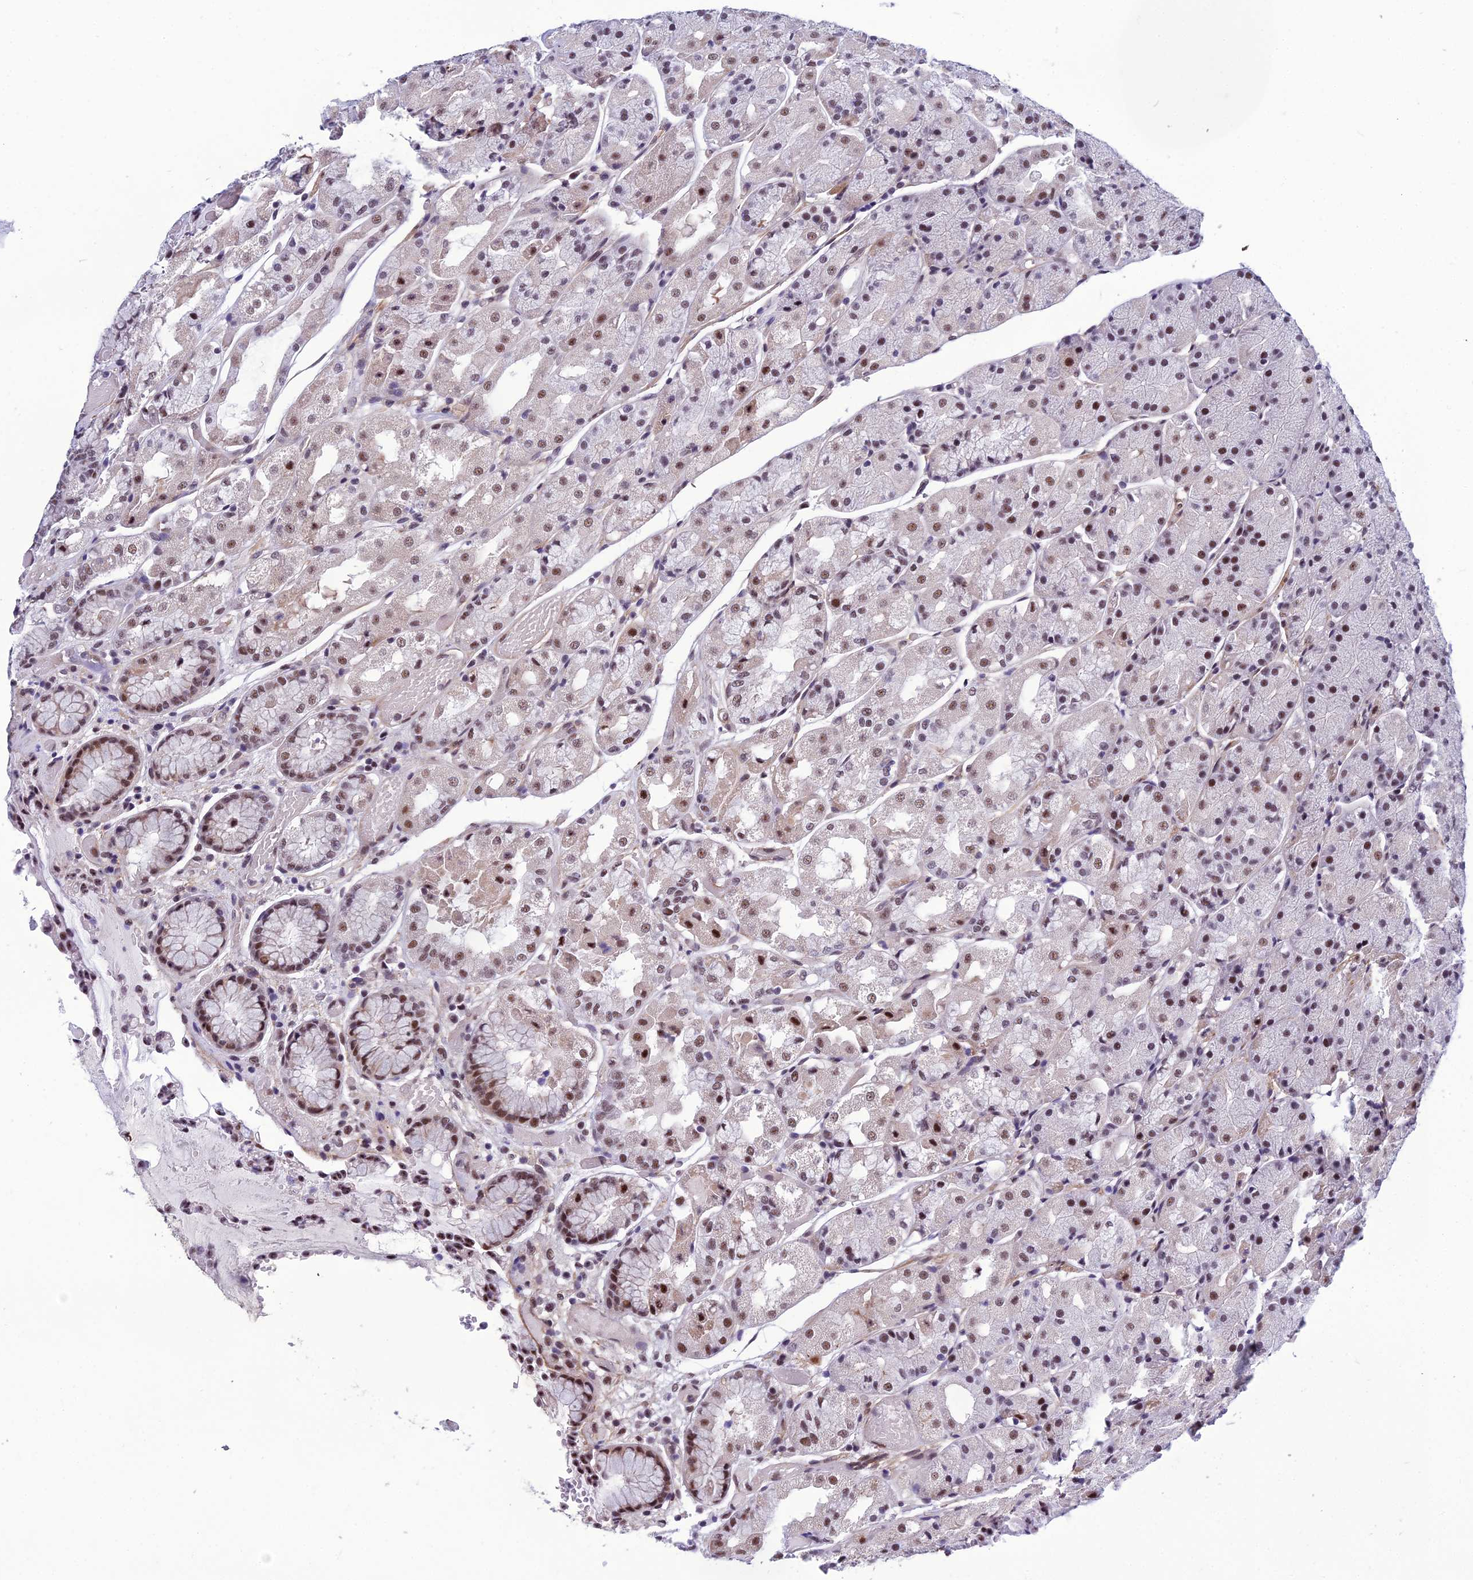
{"staining": {"intensity": "moderate", "quantity": "25%-75%", "location": "nuclear"}, "tissue": "stomach", "cell_type": "Glandular cells", "image_type": "normal", "snomed": [{"axis": "morphology", "description": "Normal tissue, NOS"}, {"axis": "topography", "description": "Stomach, upper"}], "caption": "Brown immunohistochemical staining in normal human stomach exhibits moderate nuclear staining in about 25%-75% of glandular cells.", "gene": "RSRC1", "patient": {"sex": "male", "age": 72}}